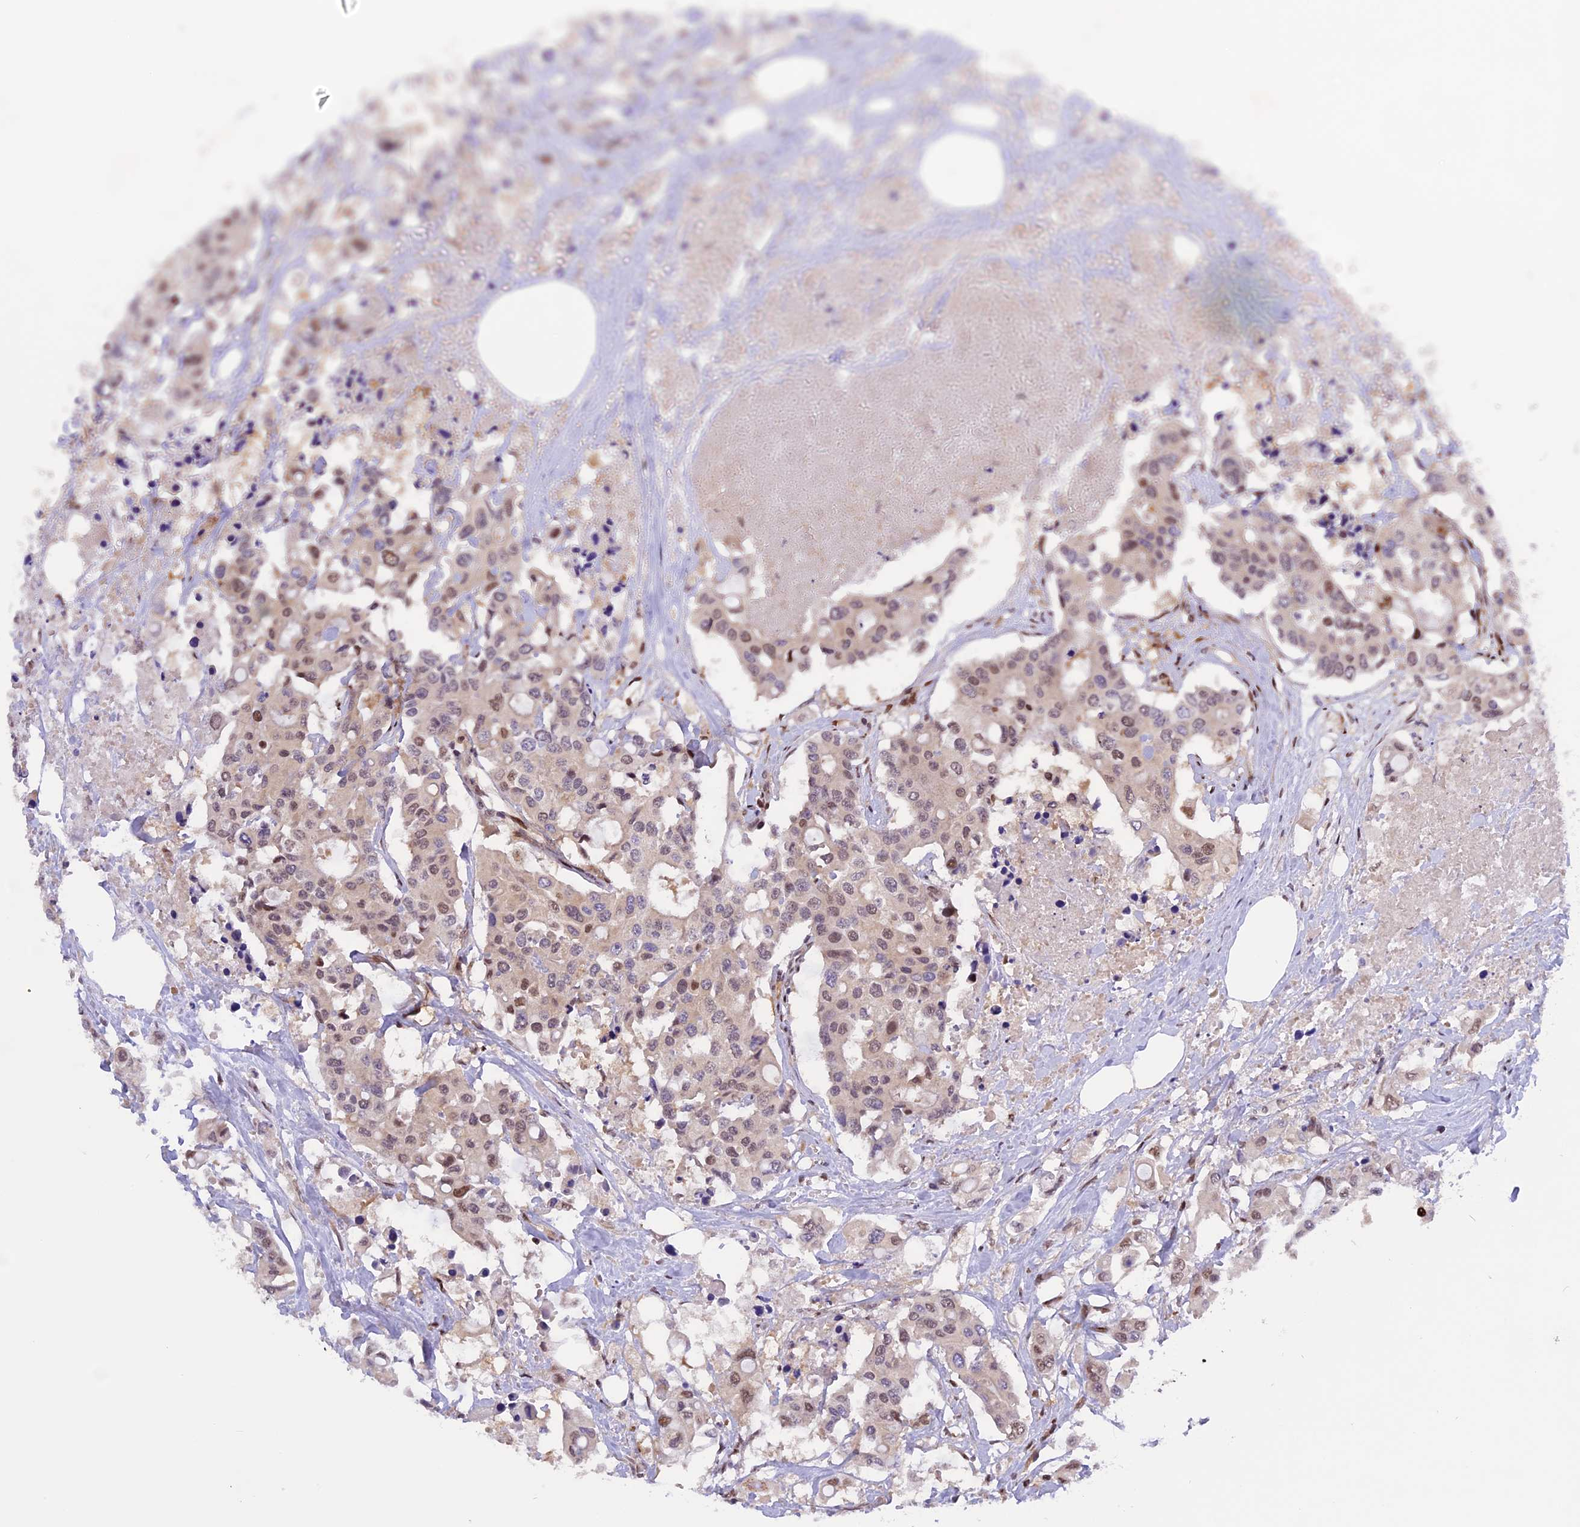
{"staining": {"intensity": "moderate", "quantity": "25%-75%", "location": "nuclear"}, "tissue": "colorectal cancer", "cell_type": "Tumor cells", "image_type": "cancer", "snomed": [{"axis": "morphology", "description": "Adenocarcinoma, NOS"}, {"axis": "topography", "description": "Colon"}], "caption": "A photomicrograph of human colorectal cancer stained for a protein exhibits moderate nuclear brown staining in tumor cells. (IHC, brightfield microscopy, high magnification).", "gene": "RABGGTA", "patient": {"sex": "male", "age": 77}}